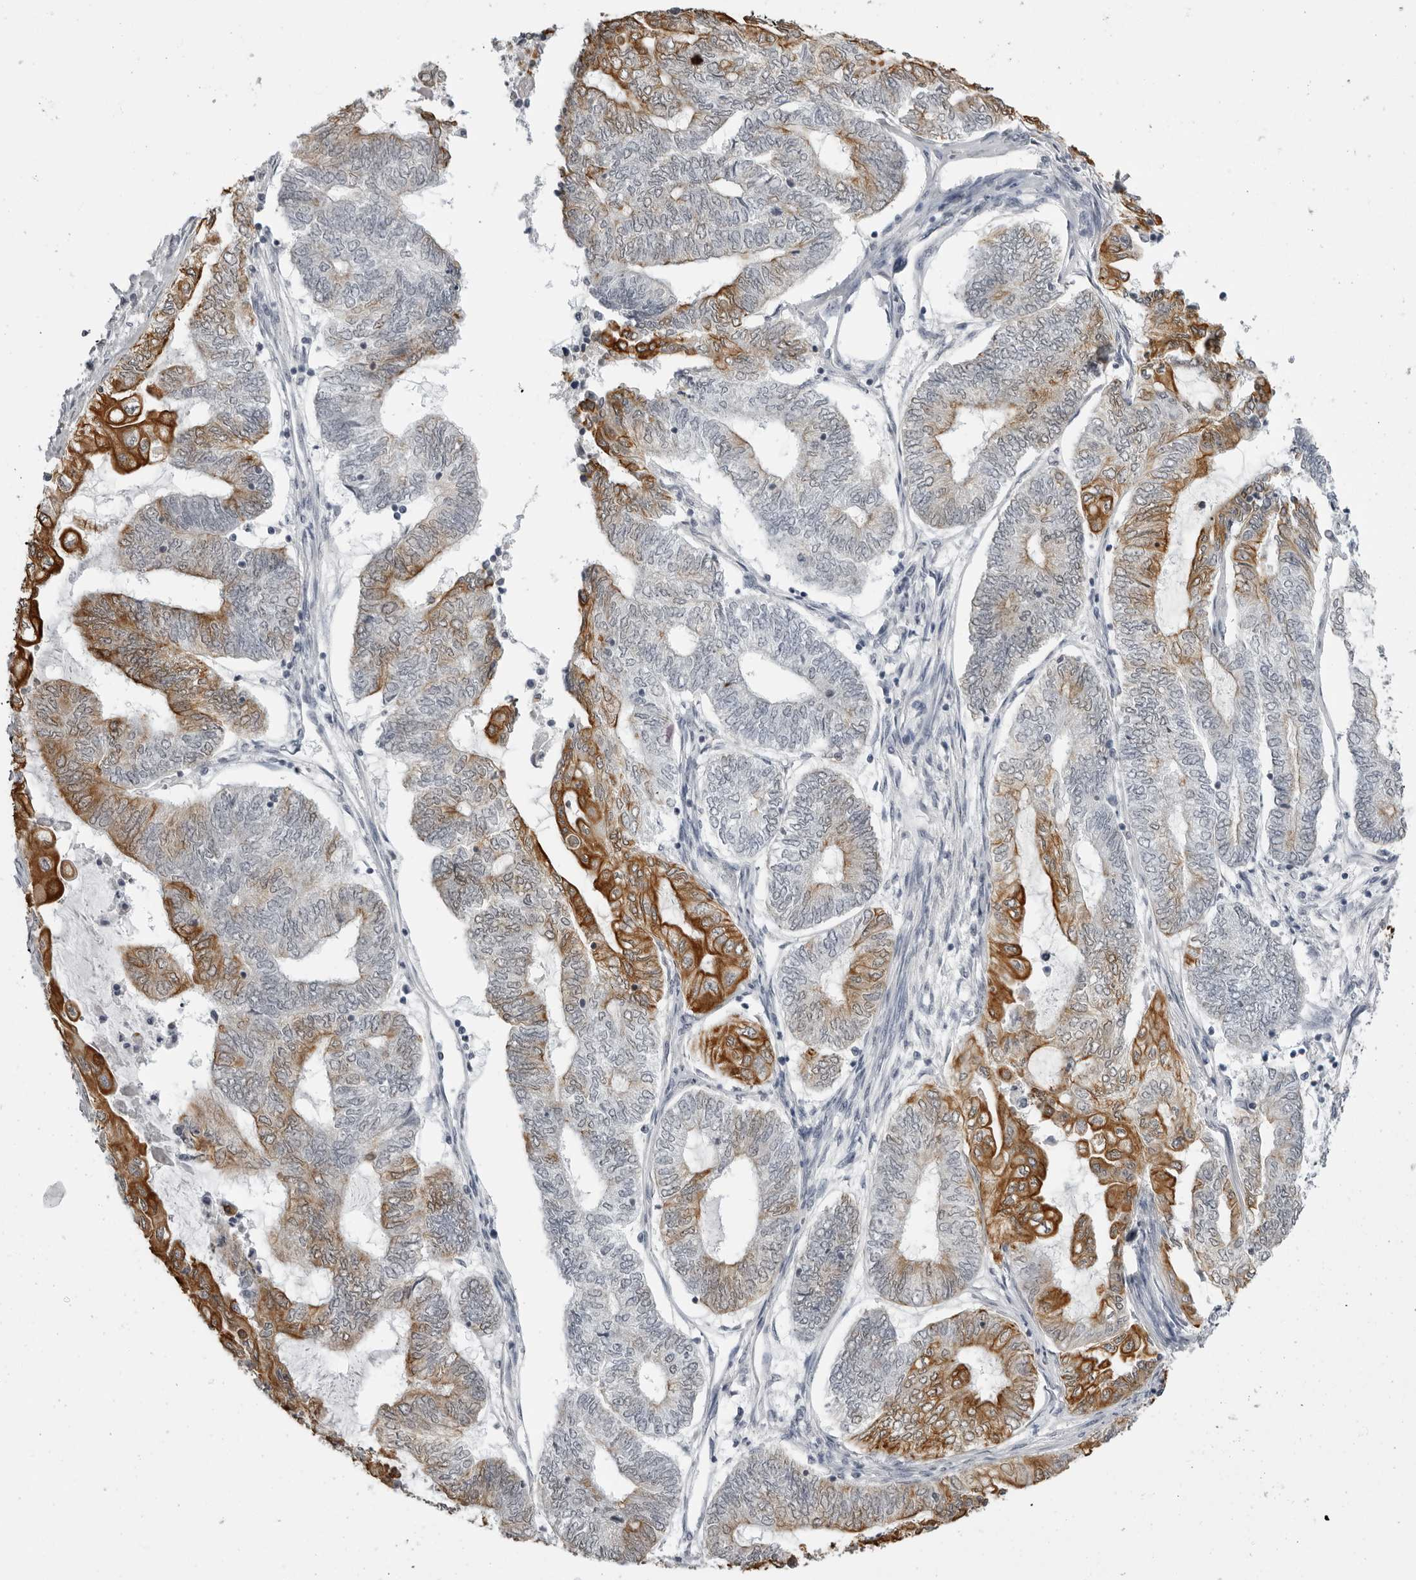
{"staining": {"intensity": "strong", "quantity": "<25%", "location": "cytoplasmic/membranous"}, "tissue": "endometrial cancer", "cell_type": "Tumor cells", "image_type": "cancer", "snomed": [{"axis": "morphology", "description": "Adenocarcinoma, NOS"}, {"axis": "topography", "description": "Uterus"}, {"axis": "topography", "description": "Endometrium"}], "caption": "Immunohistochemical staining of human endometrial cancer (adenocarcinoma) shows strong cytoplasmic/membranous protein positivity in about <25% of tumor cells. (DAB (3,3'-diaminobenzidine) IHC with brightfield microscopy, high magnification).", "gene": "SERPINF2", "patient": {"sex": "female", "age": 70}}